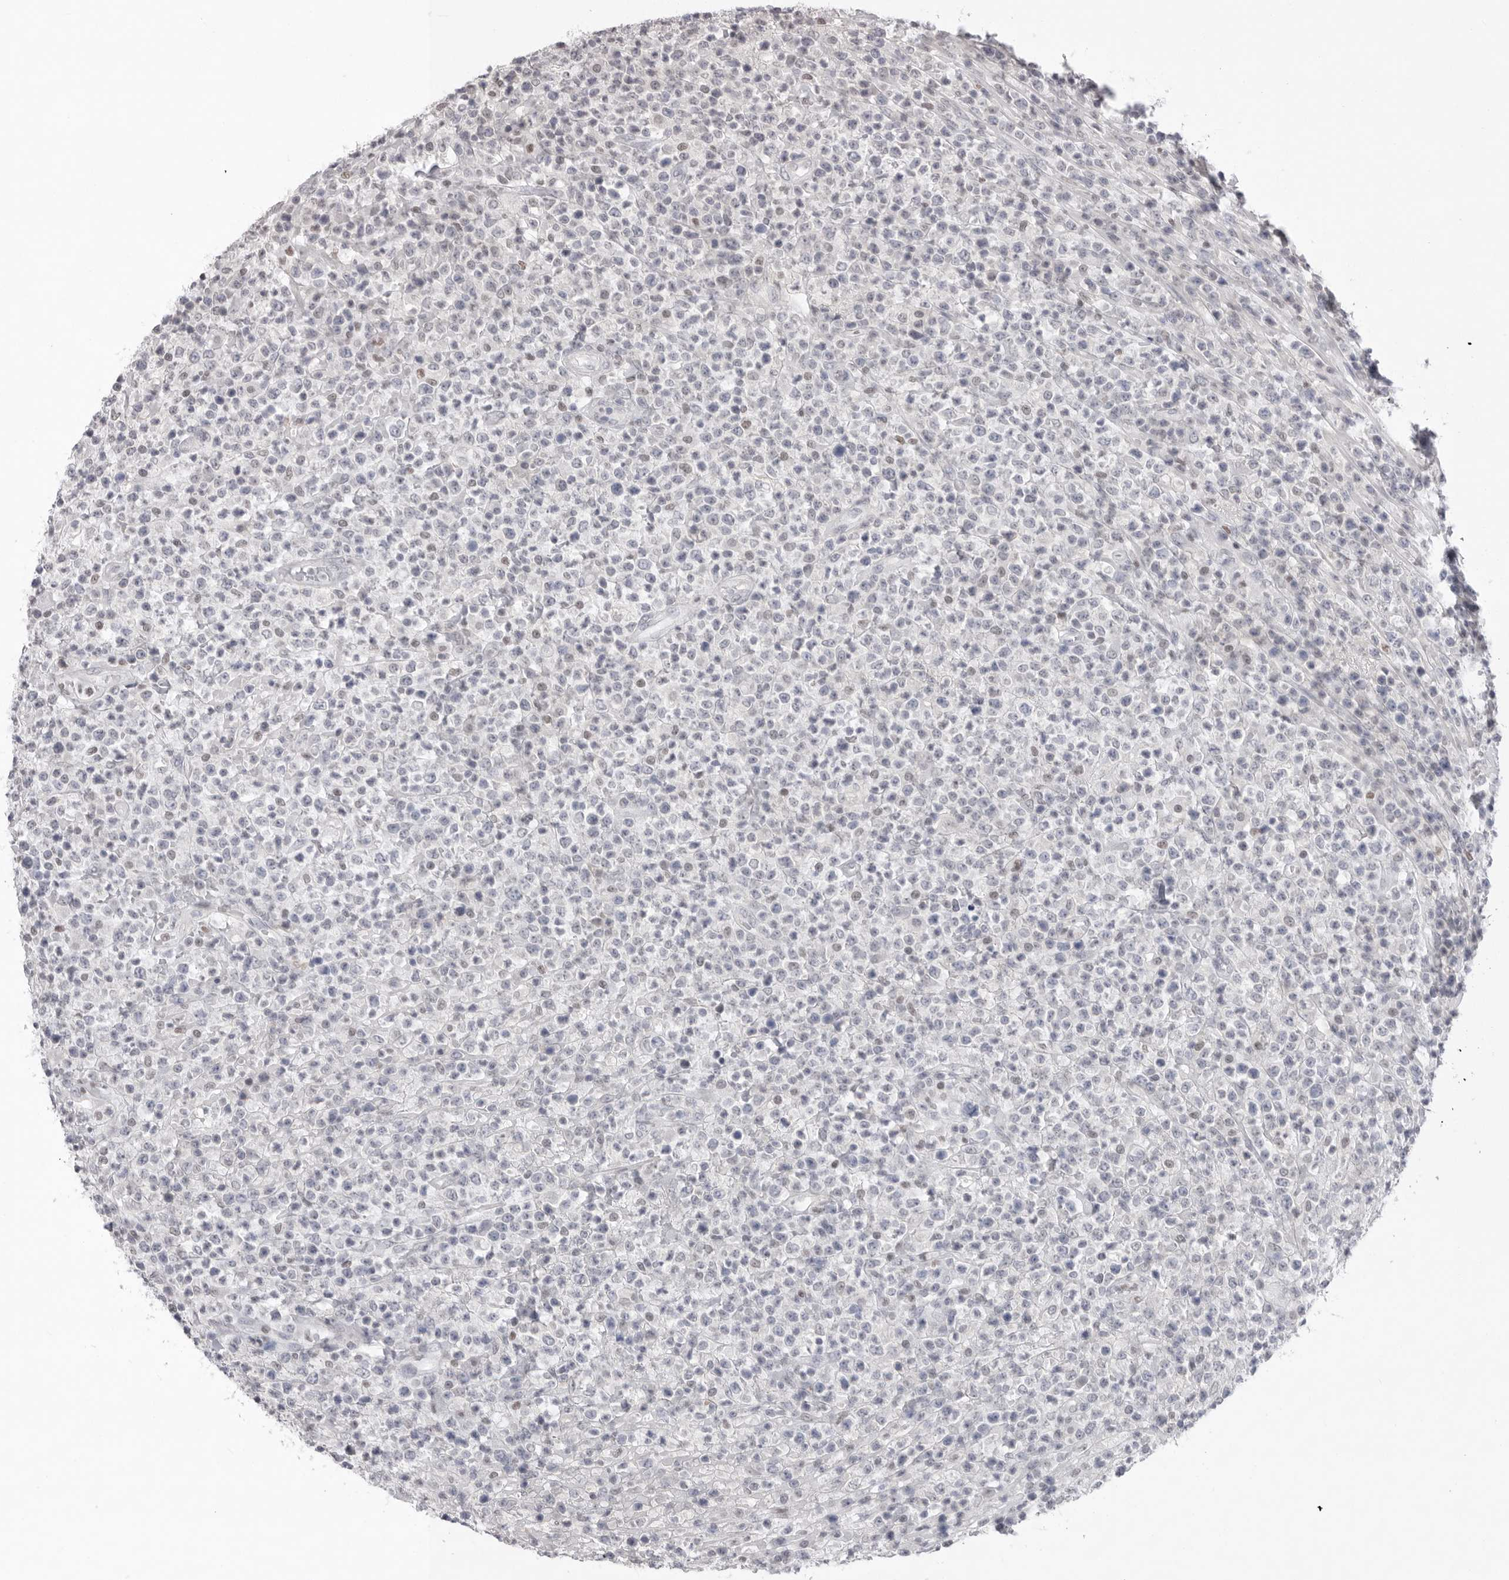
{"staining": {"intensity": "negative", "quantity": "none", "location": "none"}, "tissue": "lymphoma", "cell_type": "Tumor cells", "image_type": "cancer", "snomed": [{"axis": "morphology", "description": "Malignant lymphoma, non-Hodgkin's type, High grade"}, {"axis": "topography", "description": "Colon"}], "caption": "IHC of human high-grade malignant lymphoma, non-Hodgkin's type demonstrates no staining in tumor cells.", "gene": "ZBTB7B", "patient": {"sex": "female", "age": 53}}